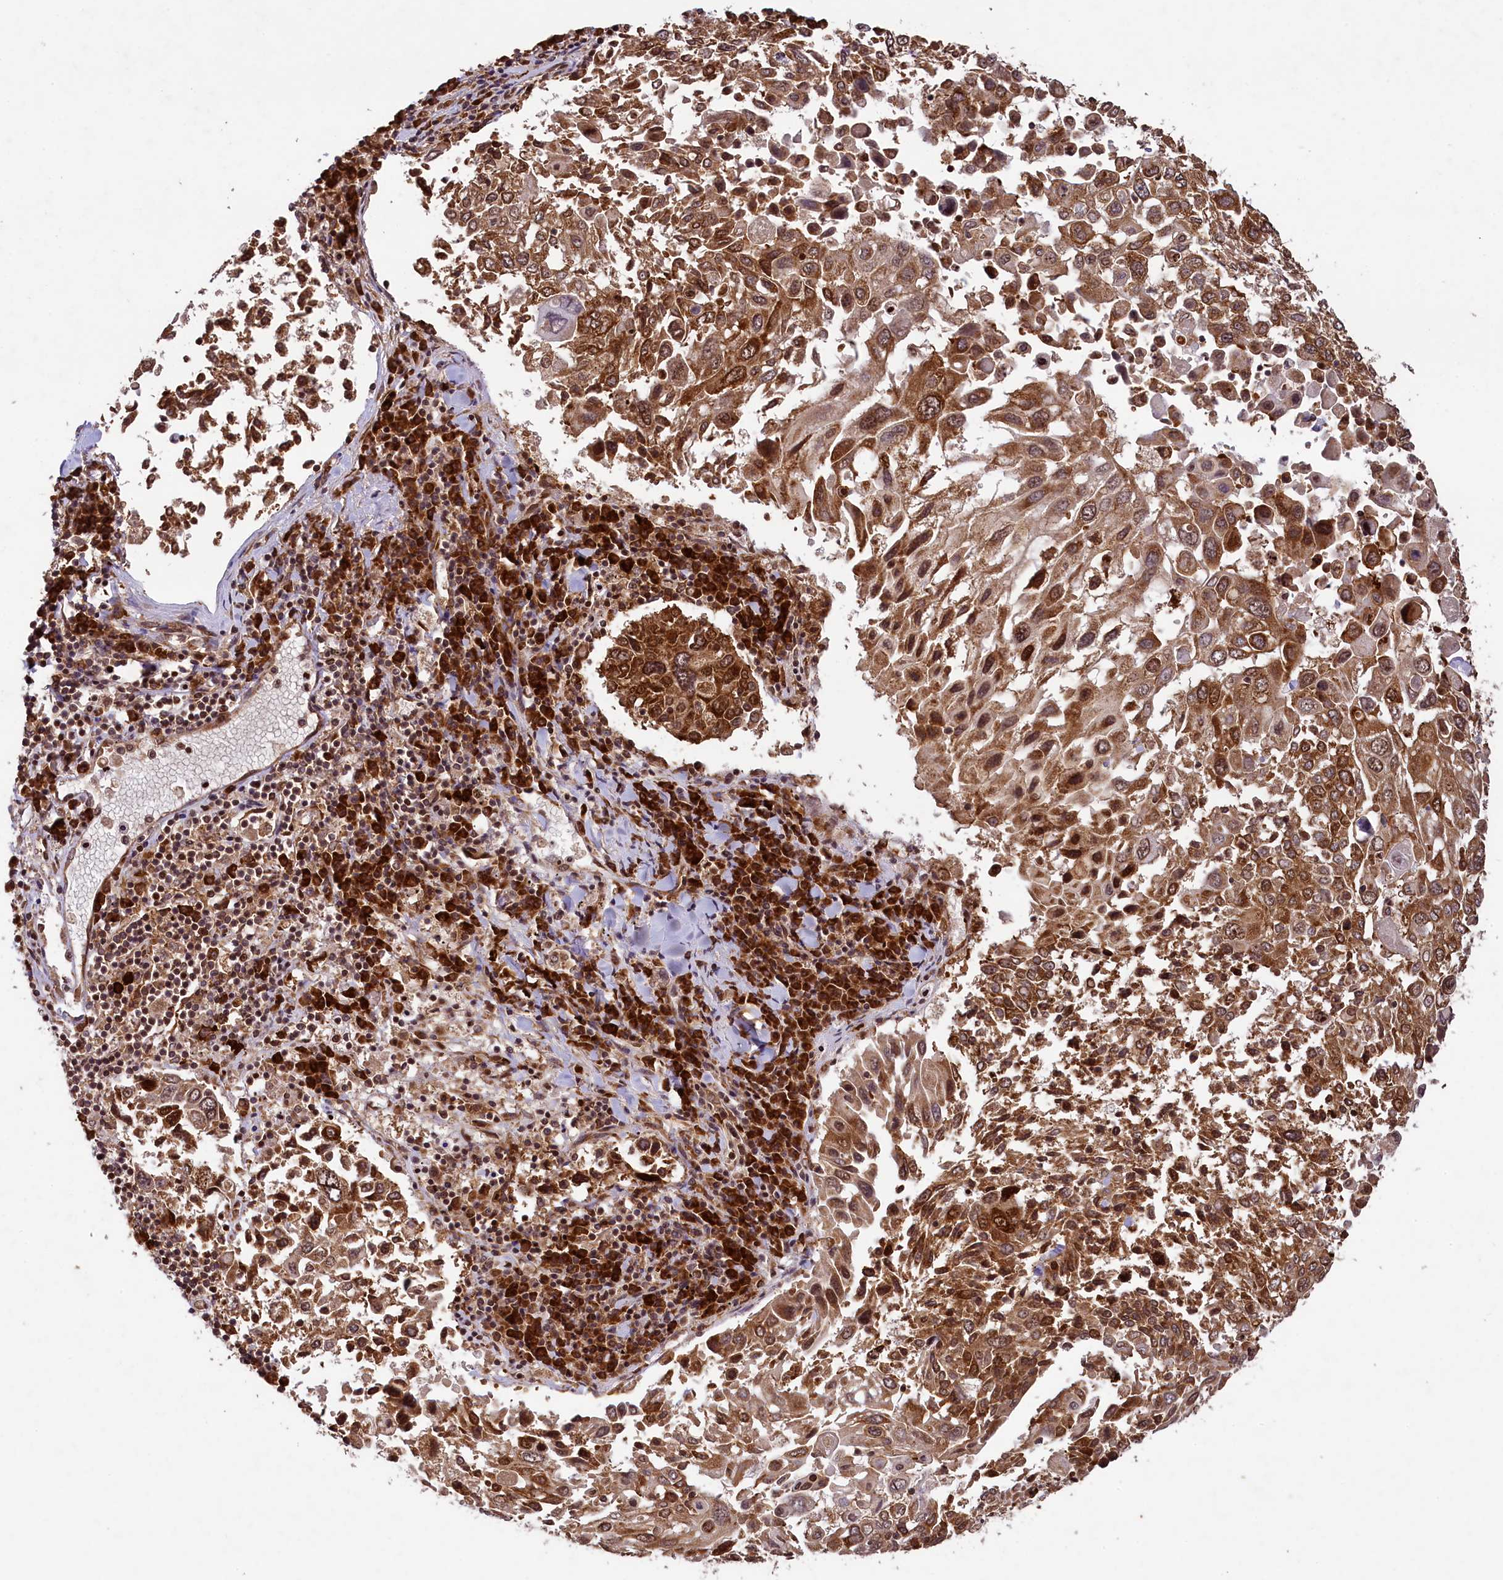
{"staining": {"intensity": "moderate", "quantity": ">75%", "location": "cytoplasmic/membranous"}, "tissue": "lung cancer", "cell_type": "Tumor cells", "image_type": "cancer", "snomed": [{"axis": "morphology", "description": "Squamous cell carcinoma, NOS"}, {"axis": "topography", "description": "Lung"}], "caption": "Immunohistochemistry (IHC) (DAB (3,3'-diaminobenzidine)) staining of squamous cell carcinoma (lung) displays moderate cytoplasmic/membranous protein expression in about >75% of tumor cells.", "gene": "LARP4", "patient": {"sex": "male", "age": 65}}